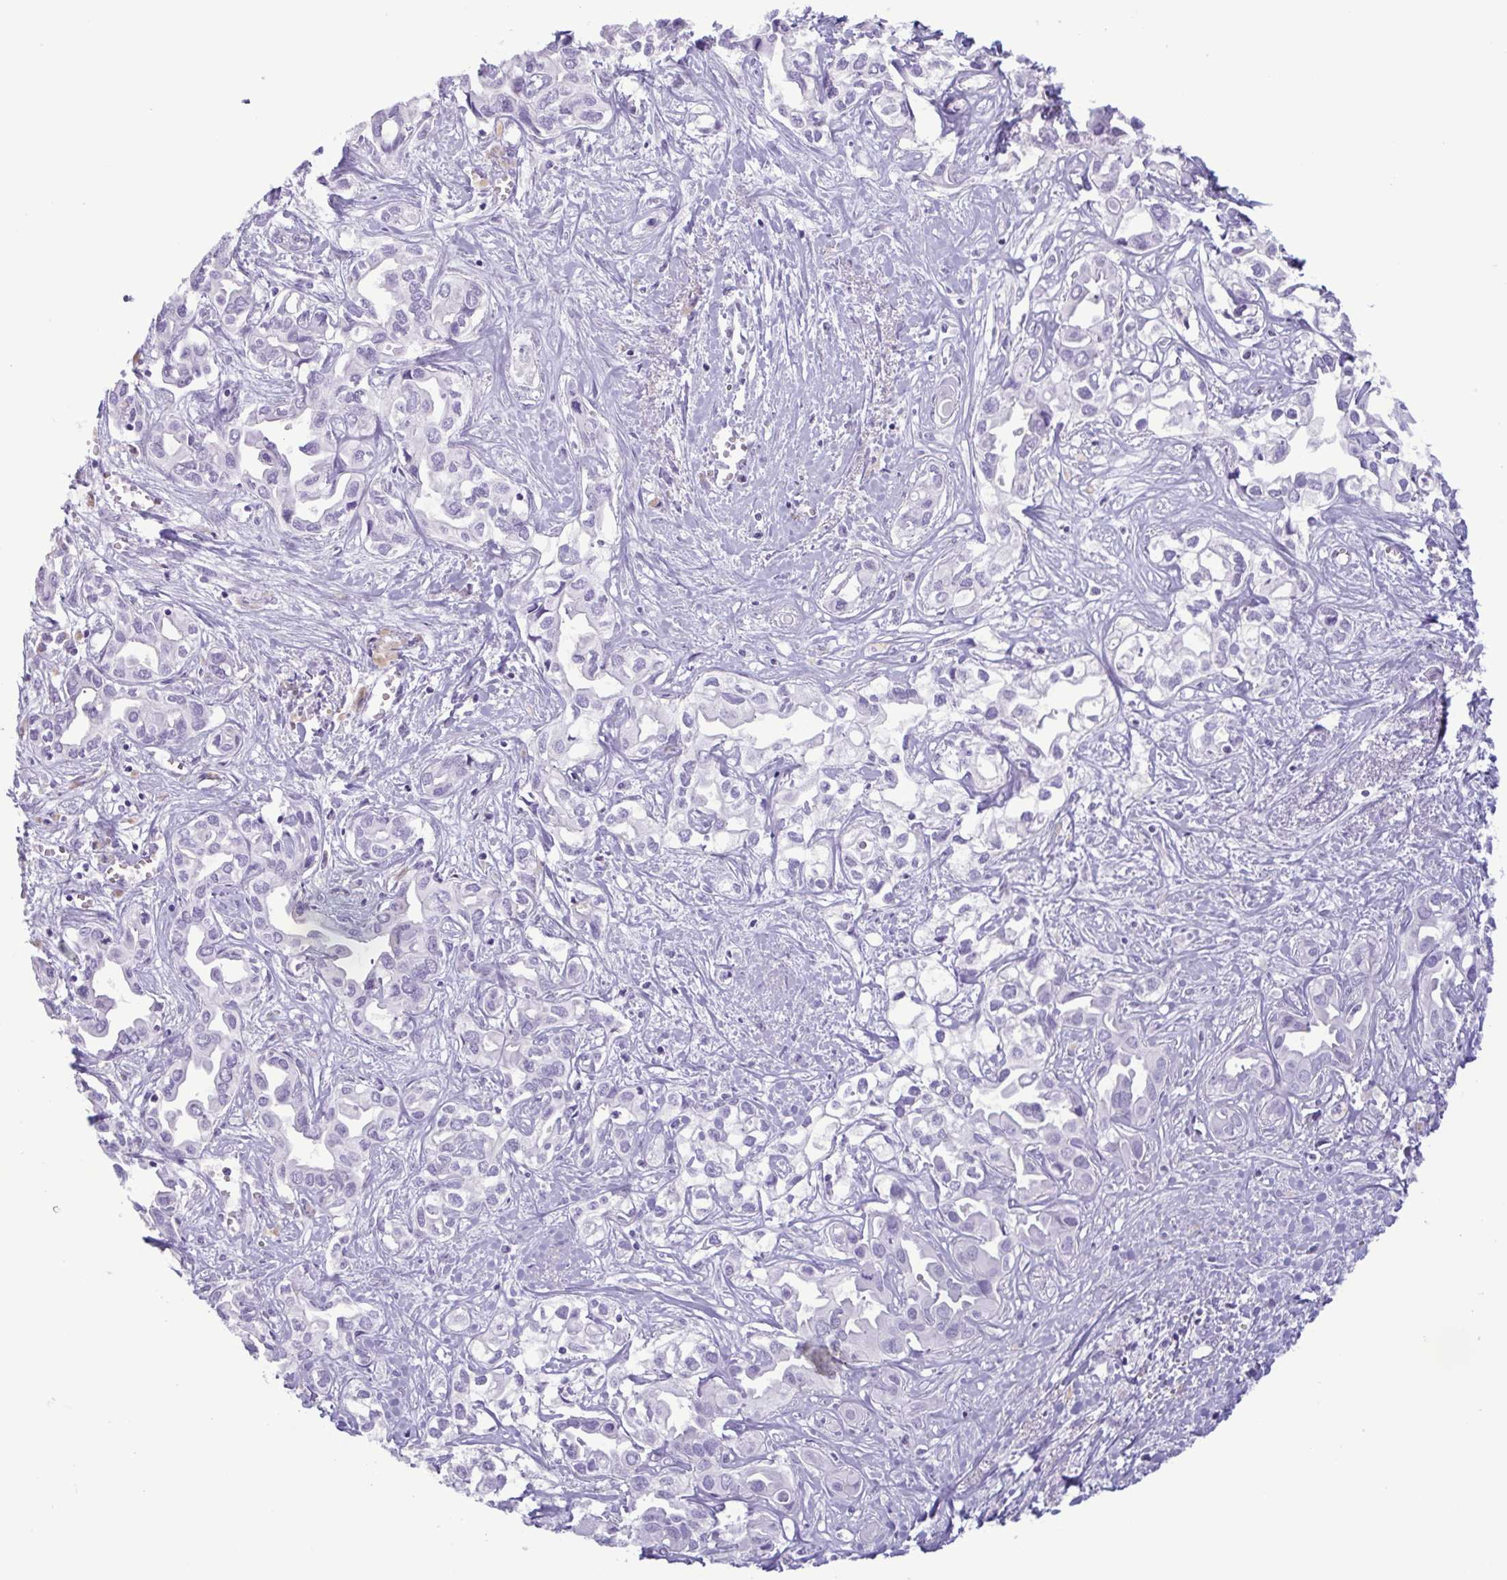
{"staining": {"intensity": "negative", "quantity": "none", "location": "none"}, "tissue": "liver cancer", "cell_type": "Tumor cells", "image_type": "cancer", "snomed": [{"axis": "morphology", "description": "Cholangiocarcinoma"}, {"axis": "topography", "description": "Liver"}], "caption": "Tumor cells show no significant positivity in liver cholangiocarcinoma.", "gene": "LTF", "patient": {"sex": "female", "age": 64}}